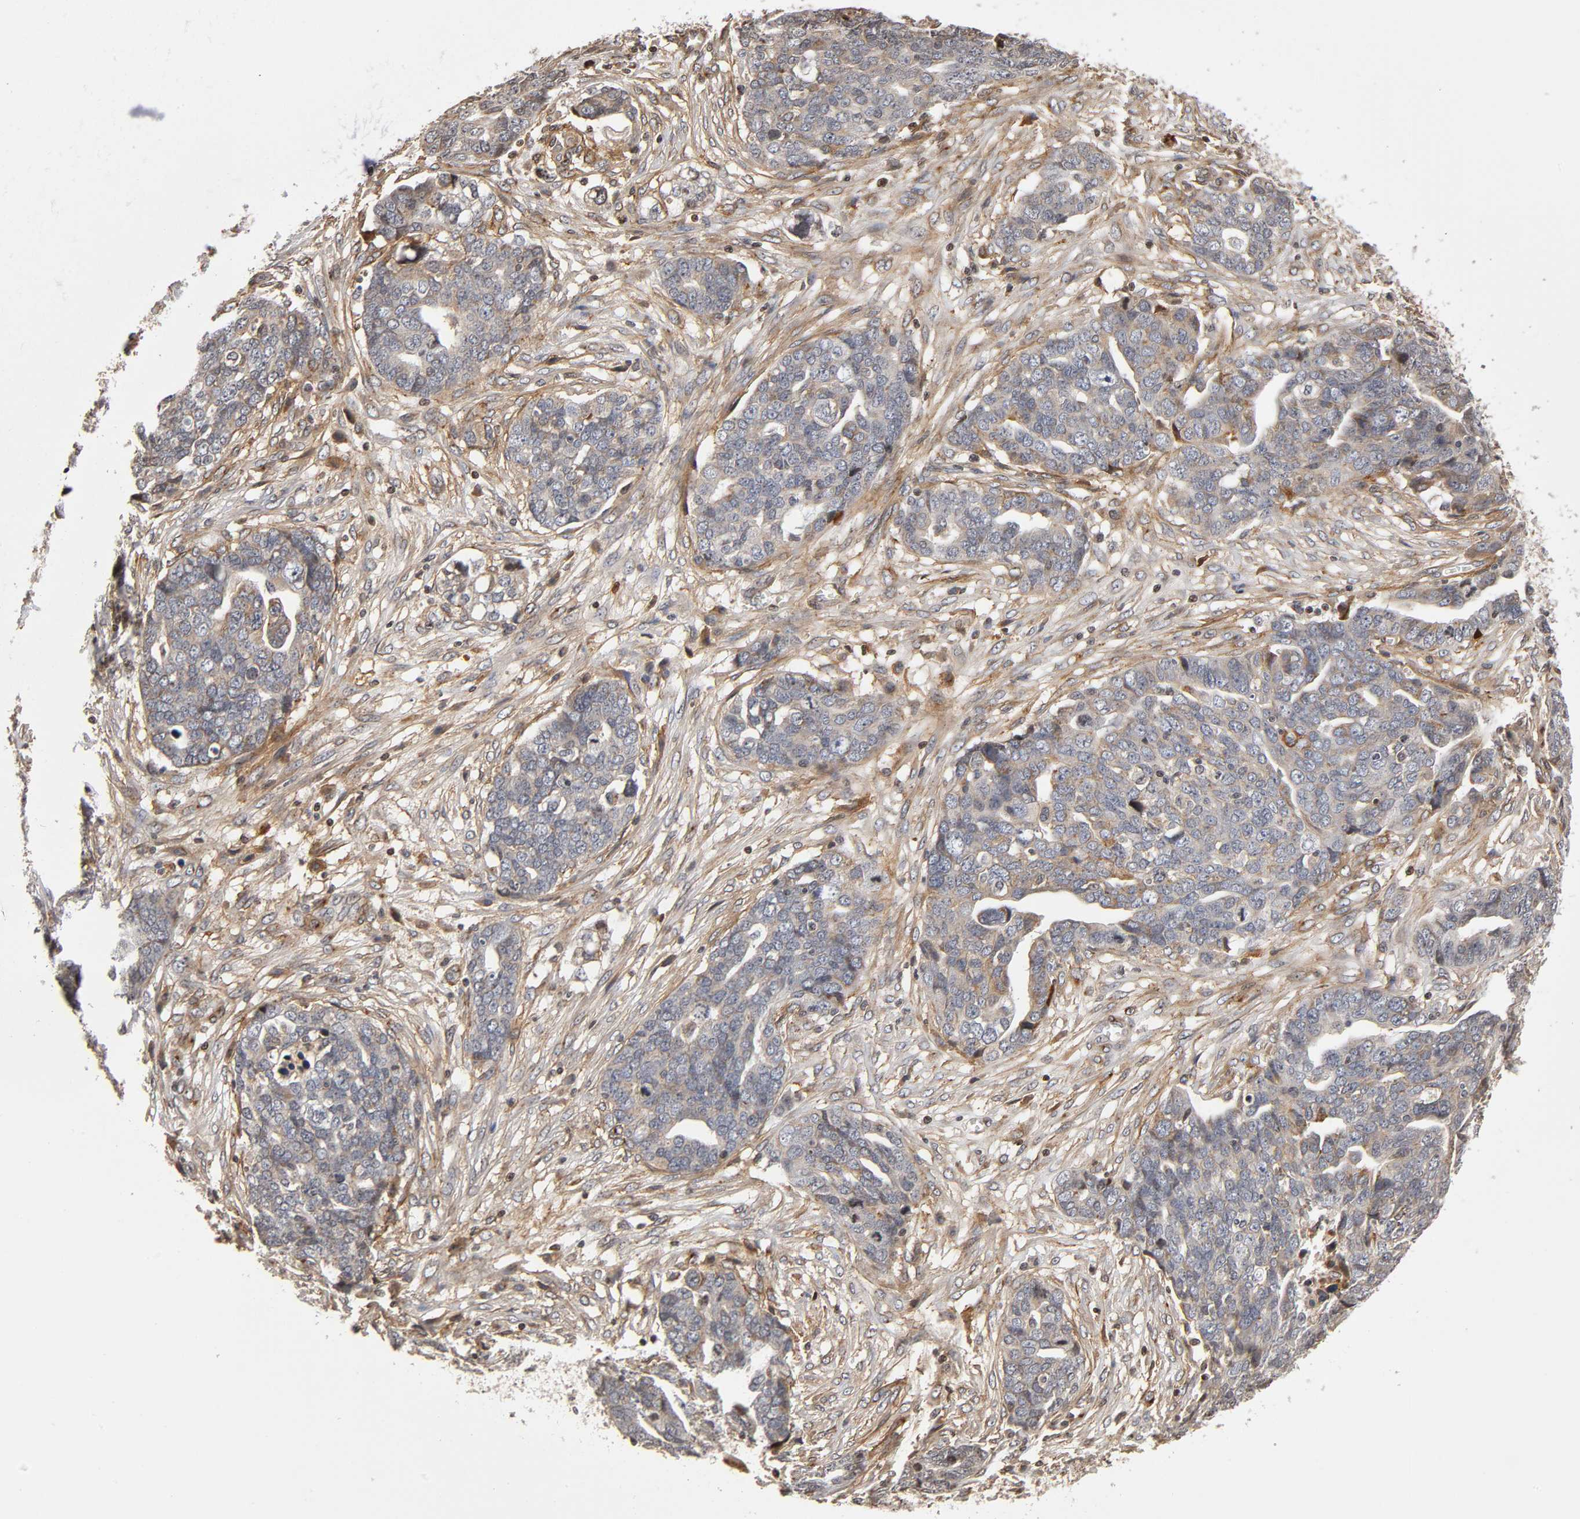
{"staining": {"intensity": "weak", "quantity": ">75%", "location": "cytoplasmic/membranous"}, "tissue": "ovarian cancer", "cell_type": "Tumor cells", "image_type": "cancer", "snomed": [{"axis": "morphology", "description": "Normal tissue, NOS"}, {"axis": "morphology", "description": "Cystadenocarcinoma, serous, NOS"}, {"axis": "topography", "description": "Fallopian tube"}, {"axis": "topography", "description": "Ovary"}], "caption": "A low amount of weak cytoplasmic/membranous expression is present in about >75% of tumor cells in serous cystadenocarcinoma (ovarian) tissue. (Brightfield microscopy of DAB IHC at high magnification).", "gene": "ITGAV", "patient": {"sex": "female", "age": 56}}